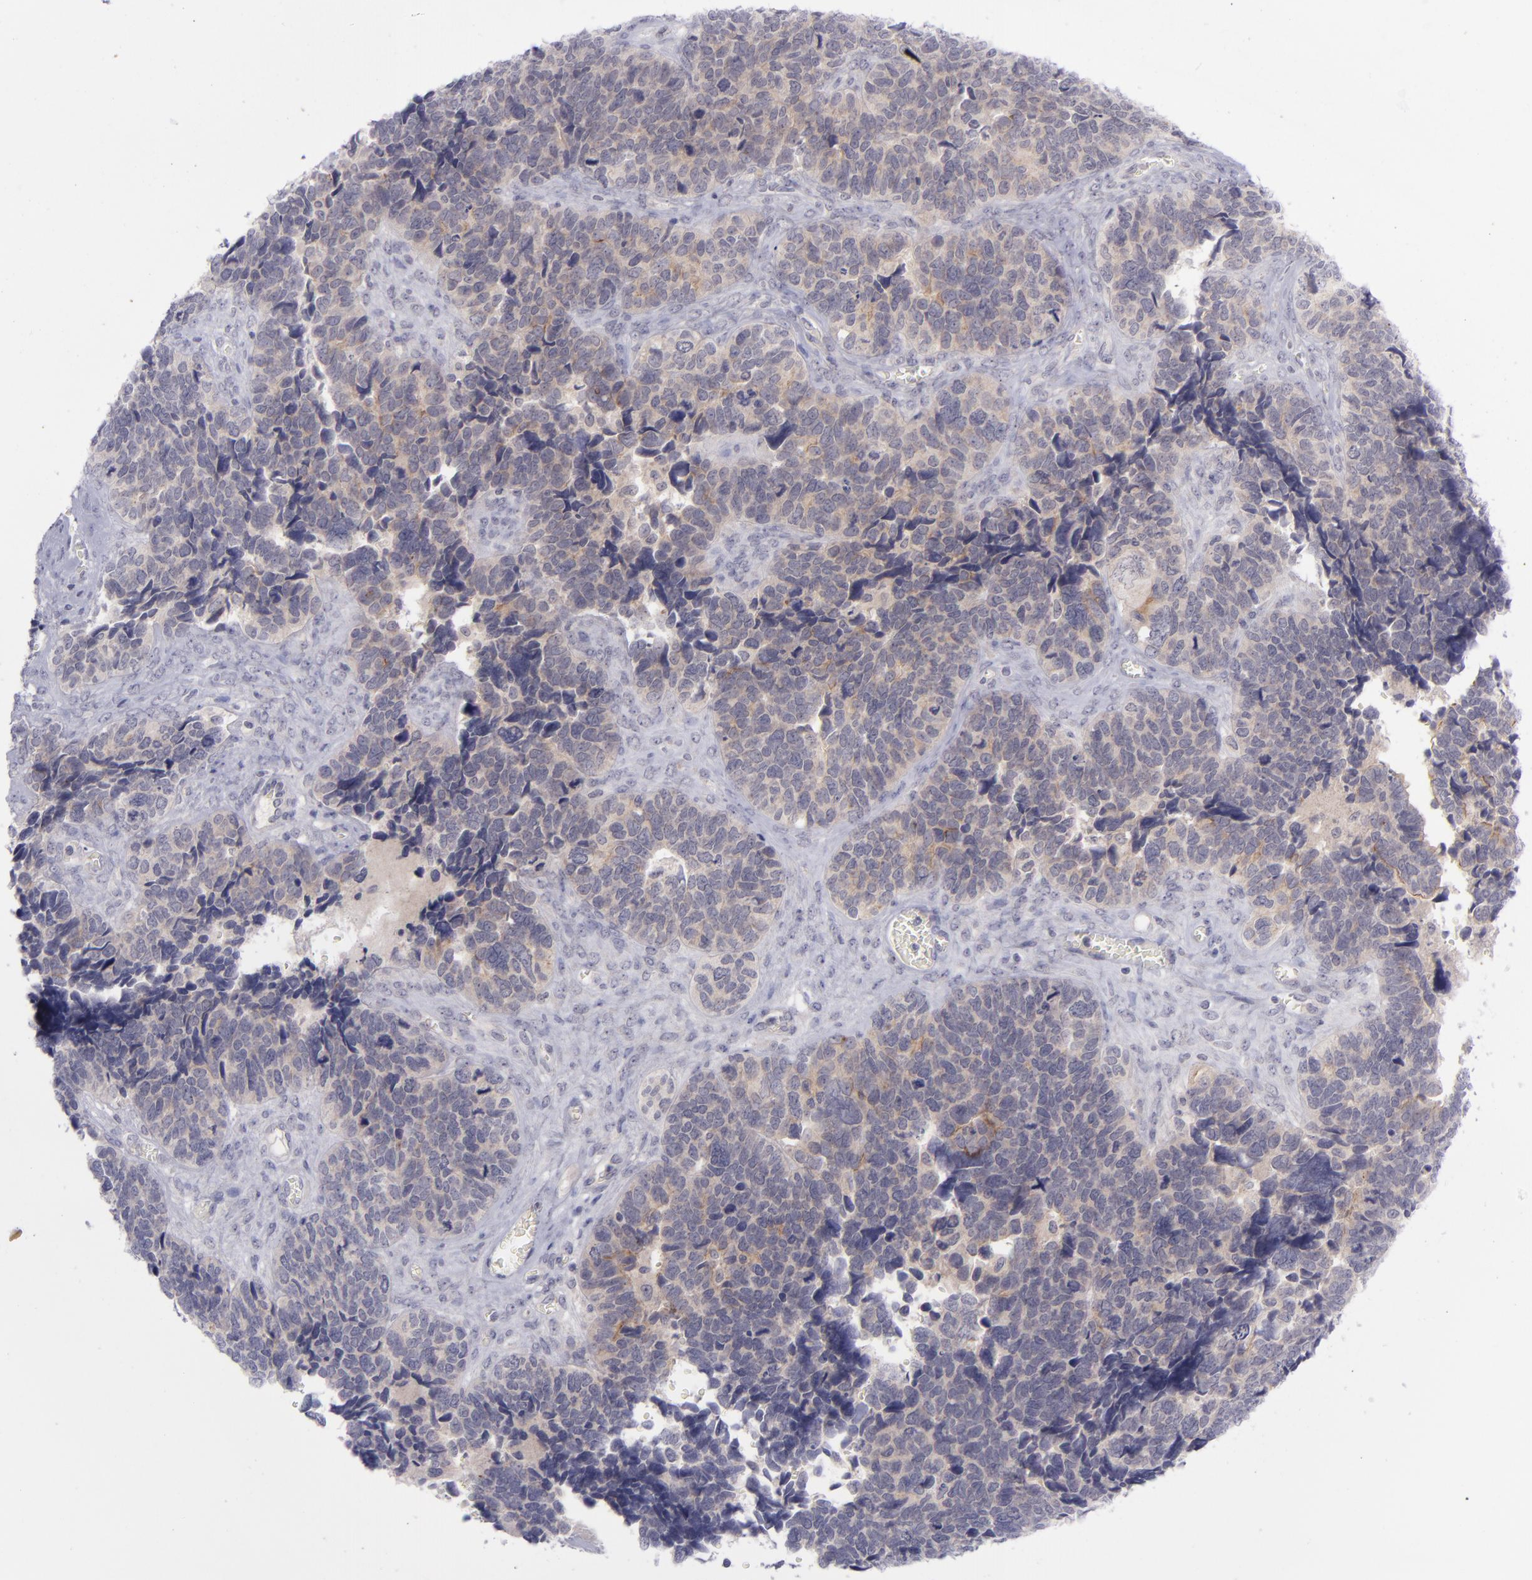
{"staining": {"intensity": "weak", "quantity": "25%-75%", "location": "cytoplasmic/membranous"}, "tissue": "ovarian cancer", "cell_type": "Tumor cells", "image_type": "cancer", "snomed": [{"axis": "morphology", "description": "Cystadenocarcinoma, serous, NOS"}, {"axis": "topography", "description": "Ovary"}], "caption": "A brown stain highlights weak cytoplasmic/membranous positivity of a protein in ovarian cancer (serous cystadenocarcinoma) tumor cells.", "gene": "EVPL", "patient": {"sex": "female", "age": 77}}